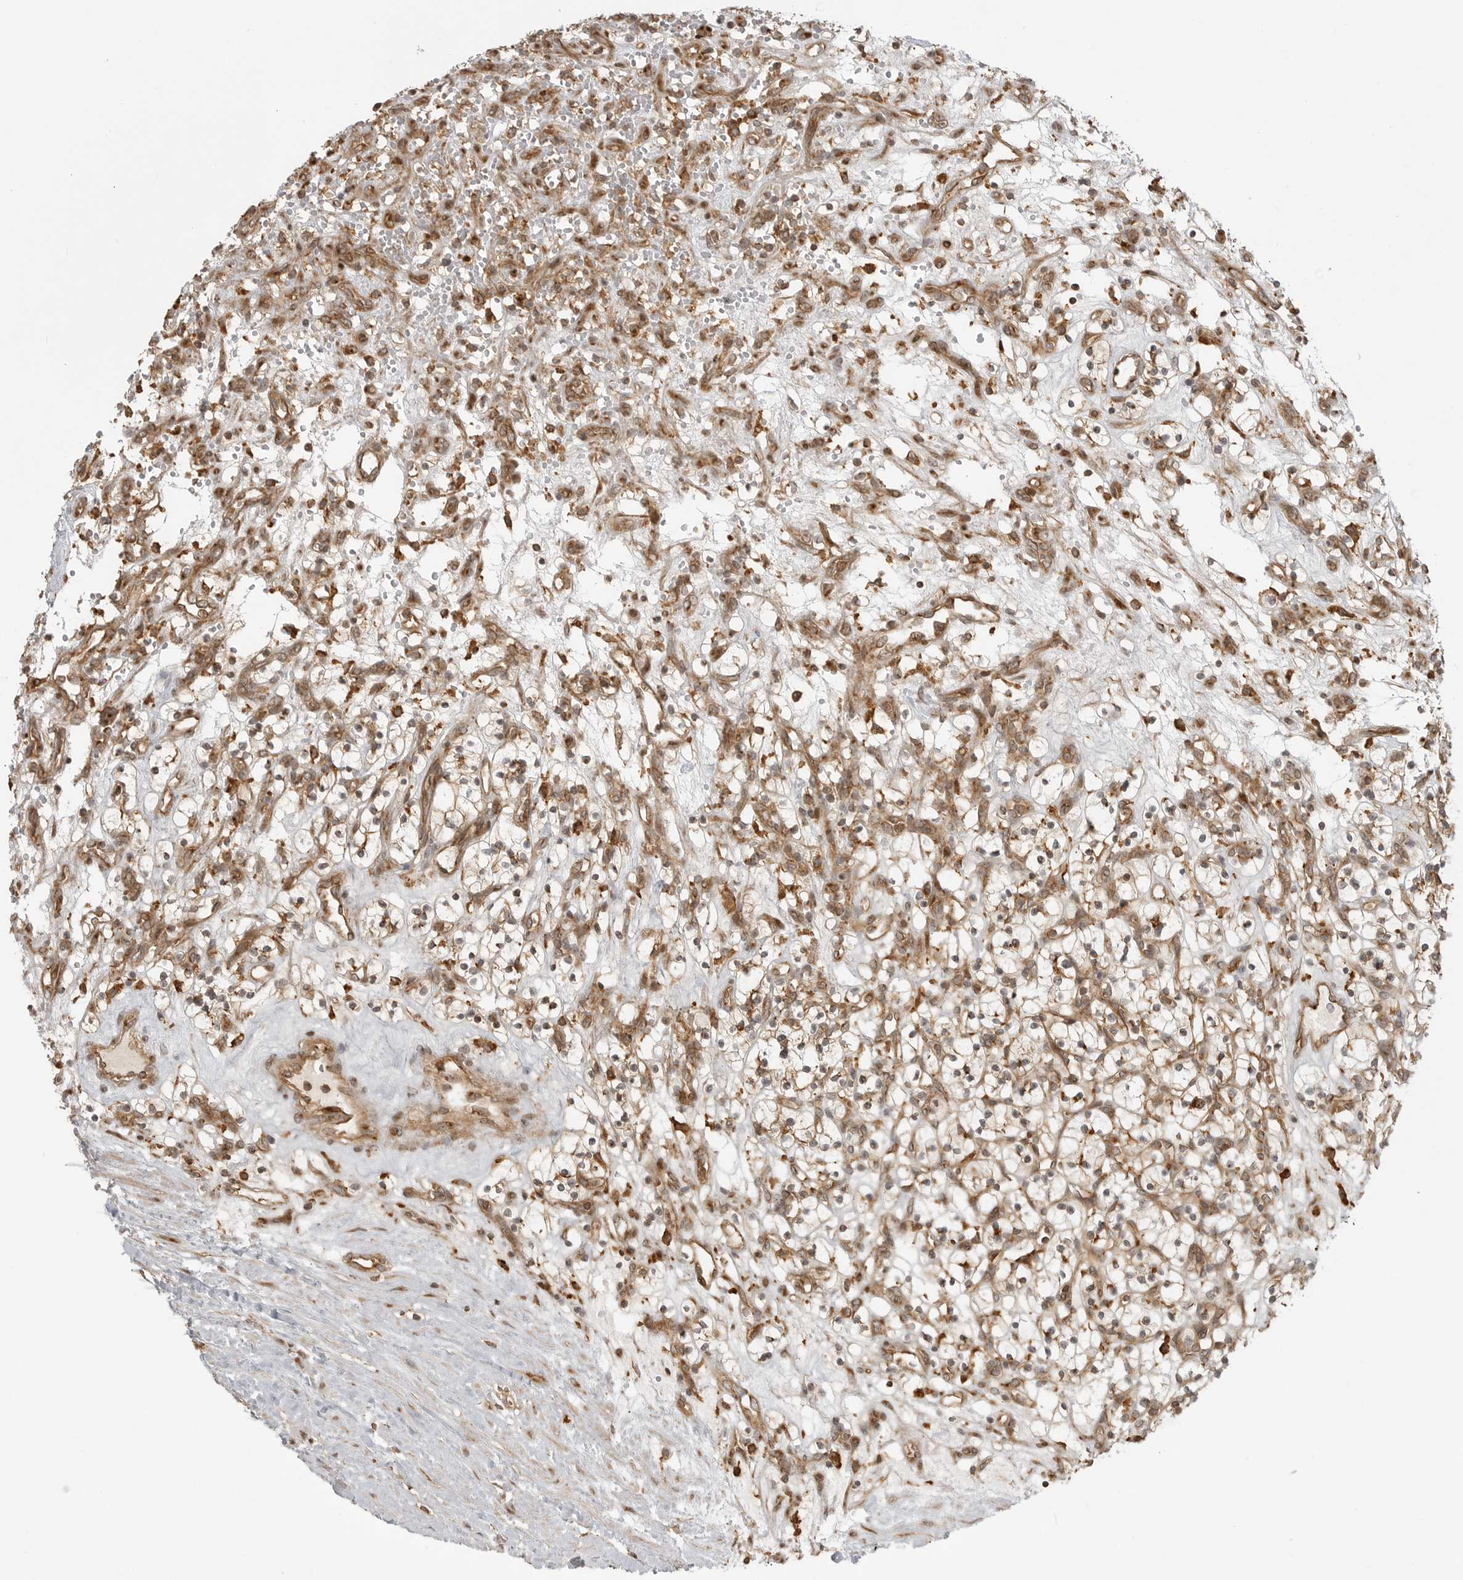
{"staining": {"intensity": "moderate", "quantity": "25%-75%", "location": "cytoplasmic/membranous"}, "tissue": "renal cancer", "cell_type": "Tumor cells", "image_type": "cancer", "snomed": [{"axis": "morphology", "description": "Adenocarcinoma, NOS"}, {"axis": "topography", "description": "Kidney"}], "caption": "The immunohistochemical stain labels moderate cytoplasmic/membranous expression in tumor cells of renal cancer tissue.", "gene": "FAT3", "patient": {"sex": "female", "age": 57}}